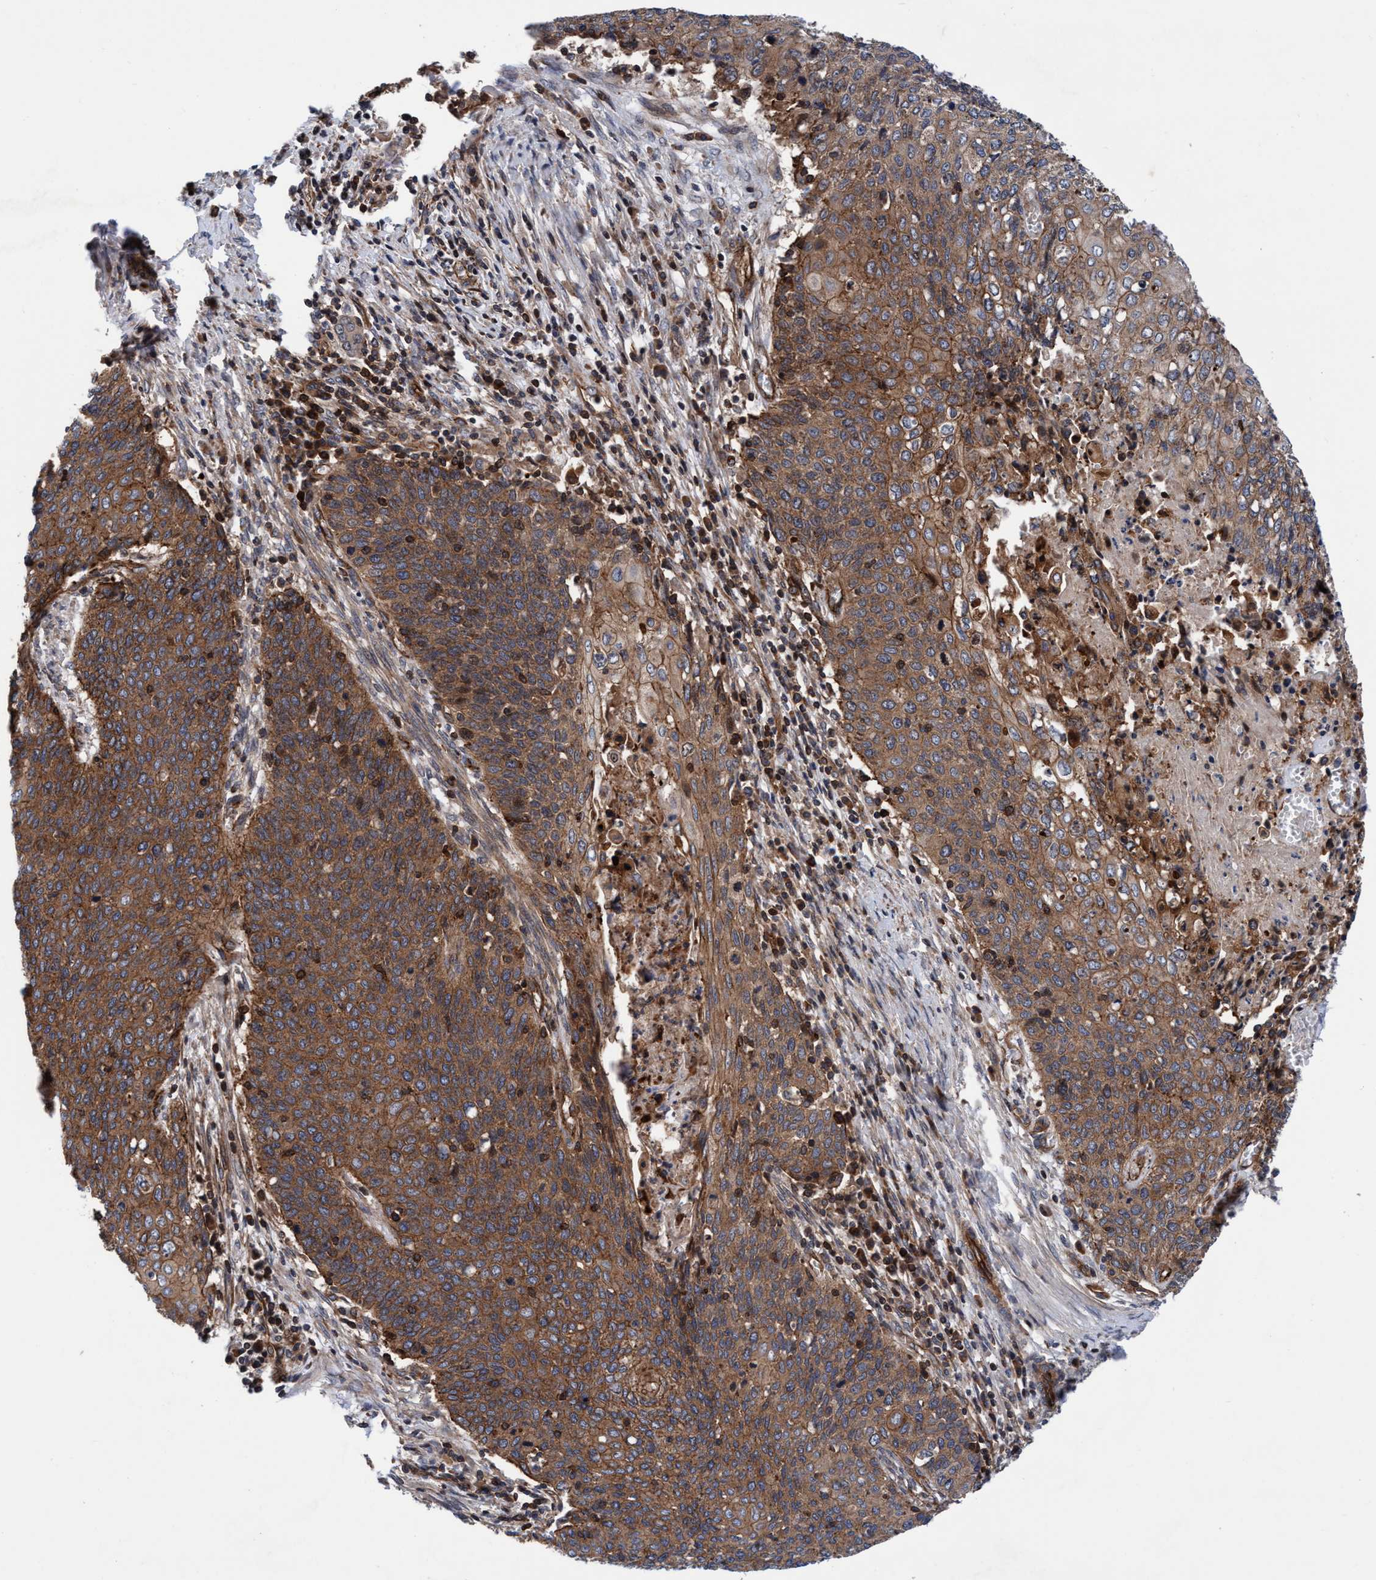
{"staining": {"intensity": "strong", "quantity": ">75%", "location": "cytoplasmic/membranous"}, "tissue": "cervical cancer", "cell_type": "Tumor cells", "image_type": "cancer", "snomed": [{"axis": "morphology", "description": "Squamous cell carcinoma, NOS"}, {"axis": "topography", "description": "Cervix"}], "caption": "Strong cytoplasmic/membranous expression for a protein is appreciated in approximately >75% of tumor cells of cervical squamous cell carcinoma using immunohistochemistry (IHC).", "gene": "MCM3AP", "patient": {"sex": "female", "age": 39}}